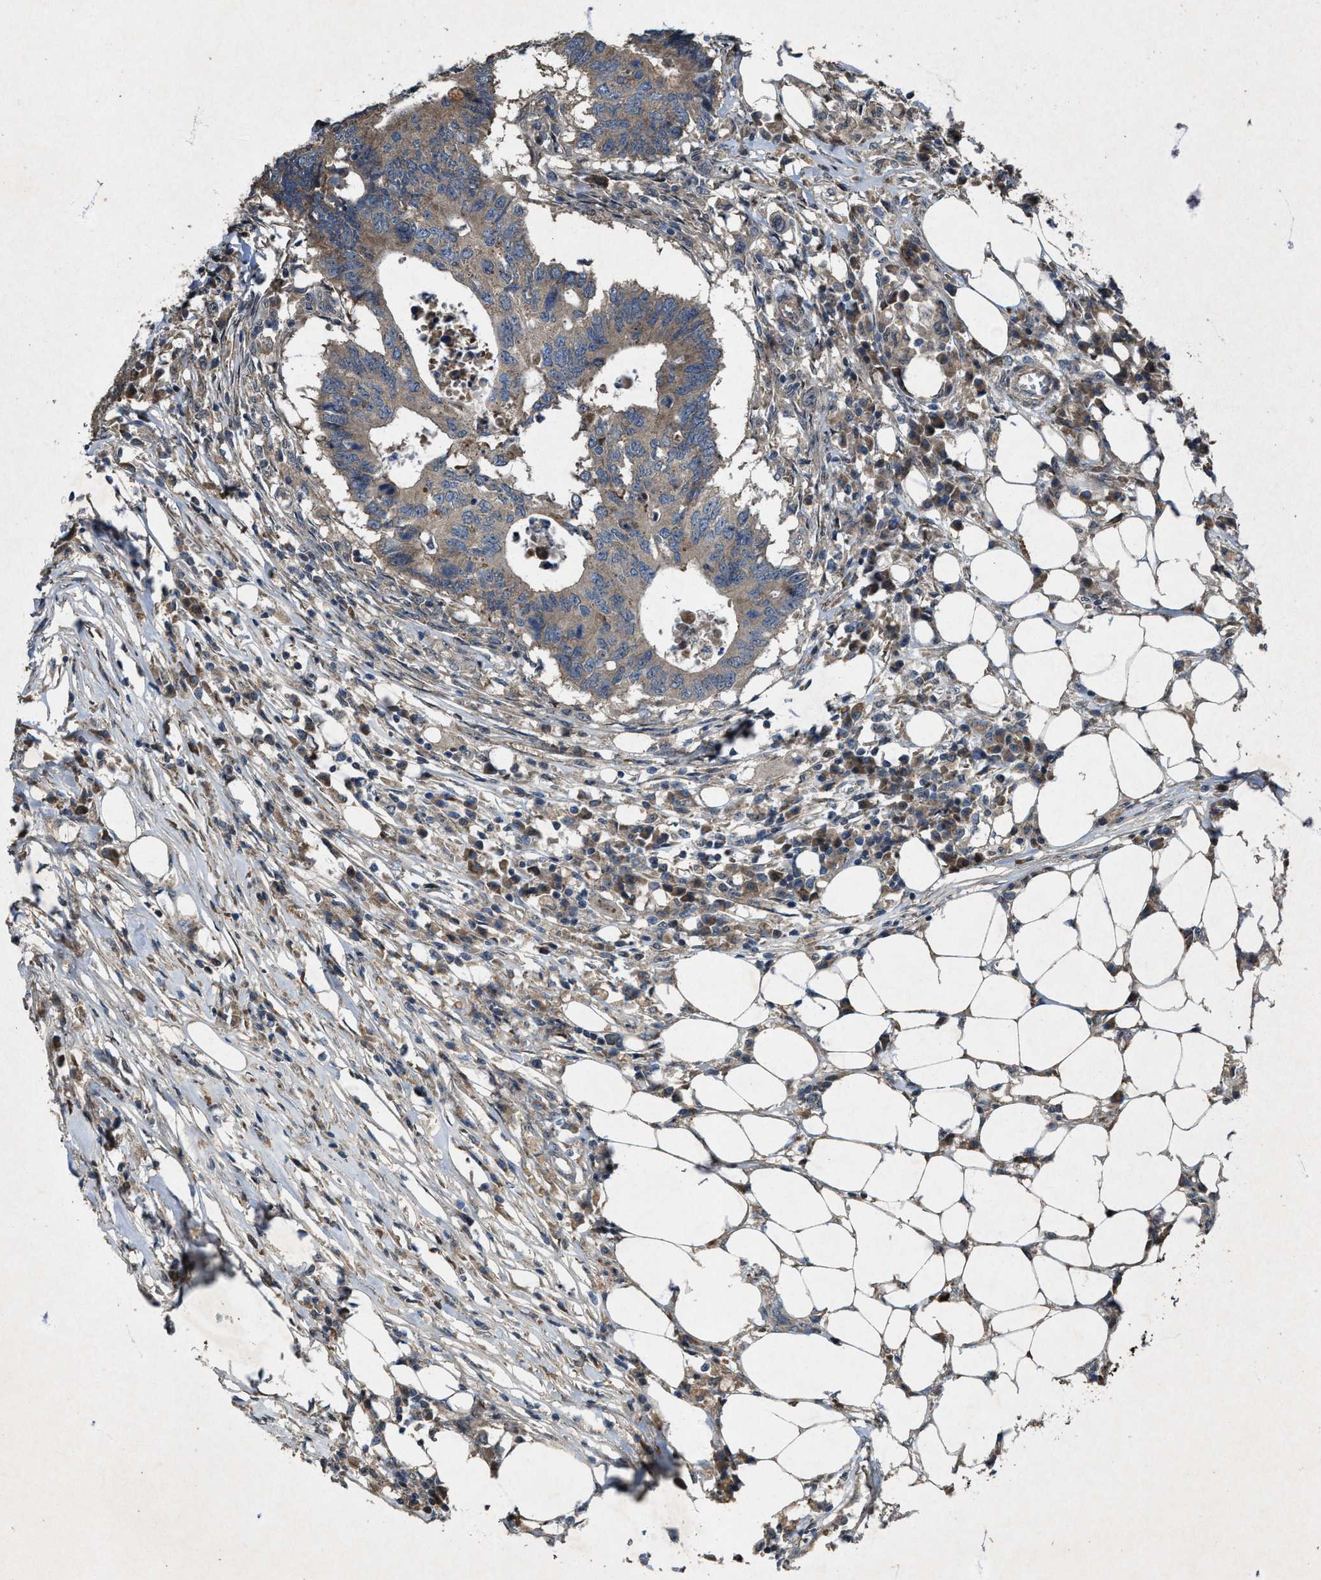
{"staining": {"intensity": "weak", "quantity": "25%-75%", "location": "cytoplasmic/membranous"}, "tissue": "colorectal cancer", "cell_type": "Tumor cells", "image_type": "cancer", "snomed": [{"axis": "morphology", "description": "Adenocarcinoma, NOS"}, {"axis": "topography", "description": "Colon"}], "caption": "Colorectal cancer stained with DAB (3,3'-diaminobenzidine) immunohistochemistry (IHC) exhibits low levels of weak cytoplasmic/membranous expression in approximately 25%-75% of tumor cells.", "gene": "PDP2", "patient": {"sex": "male", "age": 71}}